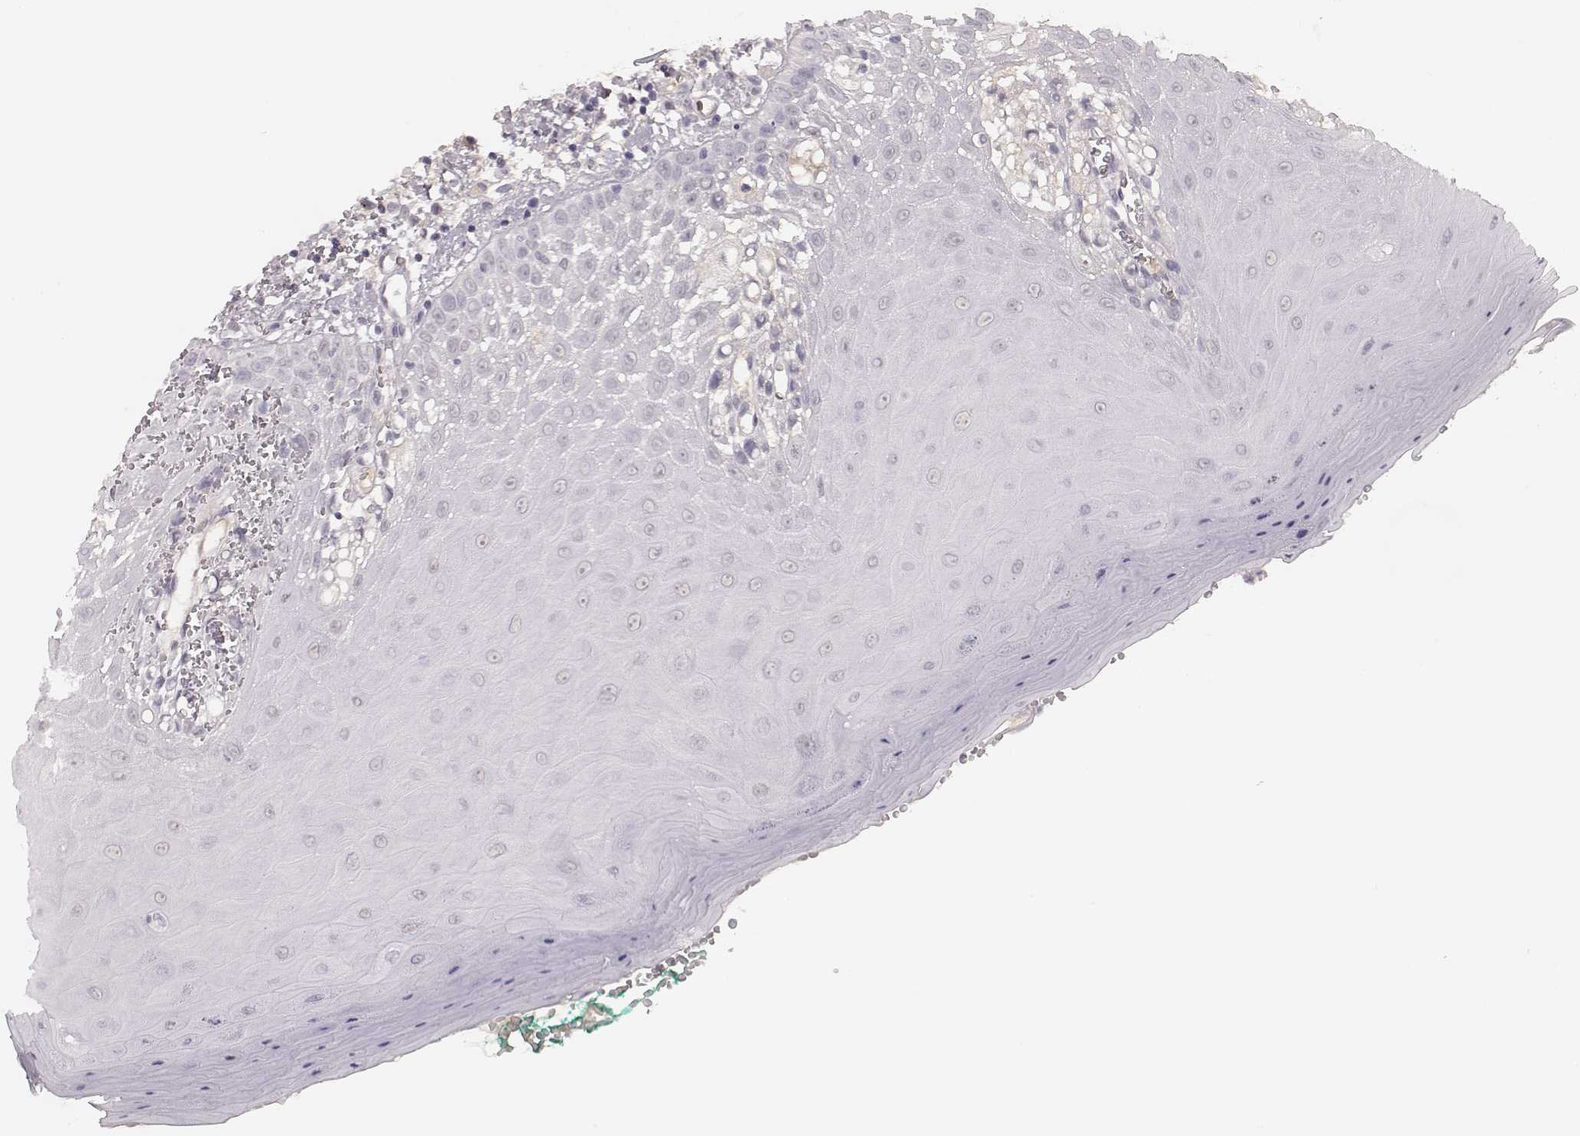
{"staining": {"intensity": "negative", "quantity": "none", "location": "none"}, "tissue": "oral mucosa", "cell_type": "Squamous epithelial cells", "image_type": "normal", "snomed": [{"axis": "morphology", "description": "Normal tissue, NOS"}, {"axis": "topography", "description": "Oral tissue"}], "caption": "High magnification brightfield microscopy of normal oral mucosa stained with DAB (brown) and counterstained with hematoxylin (blue): squamous epithelial cells show no significant positivity.", "gene": "MSX1", "patient": {"sex": "female", "age": 85}}